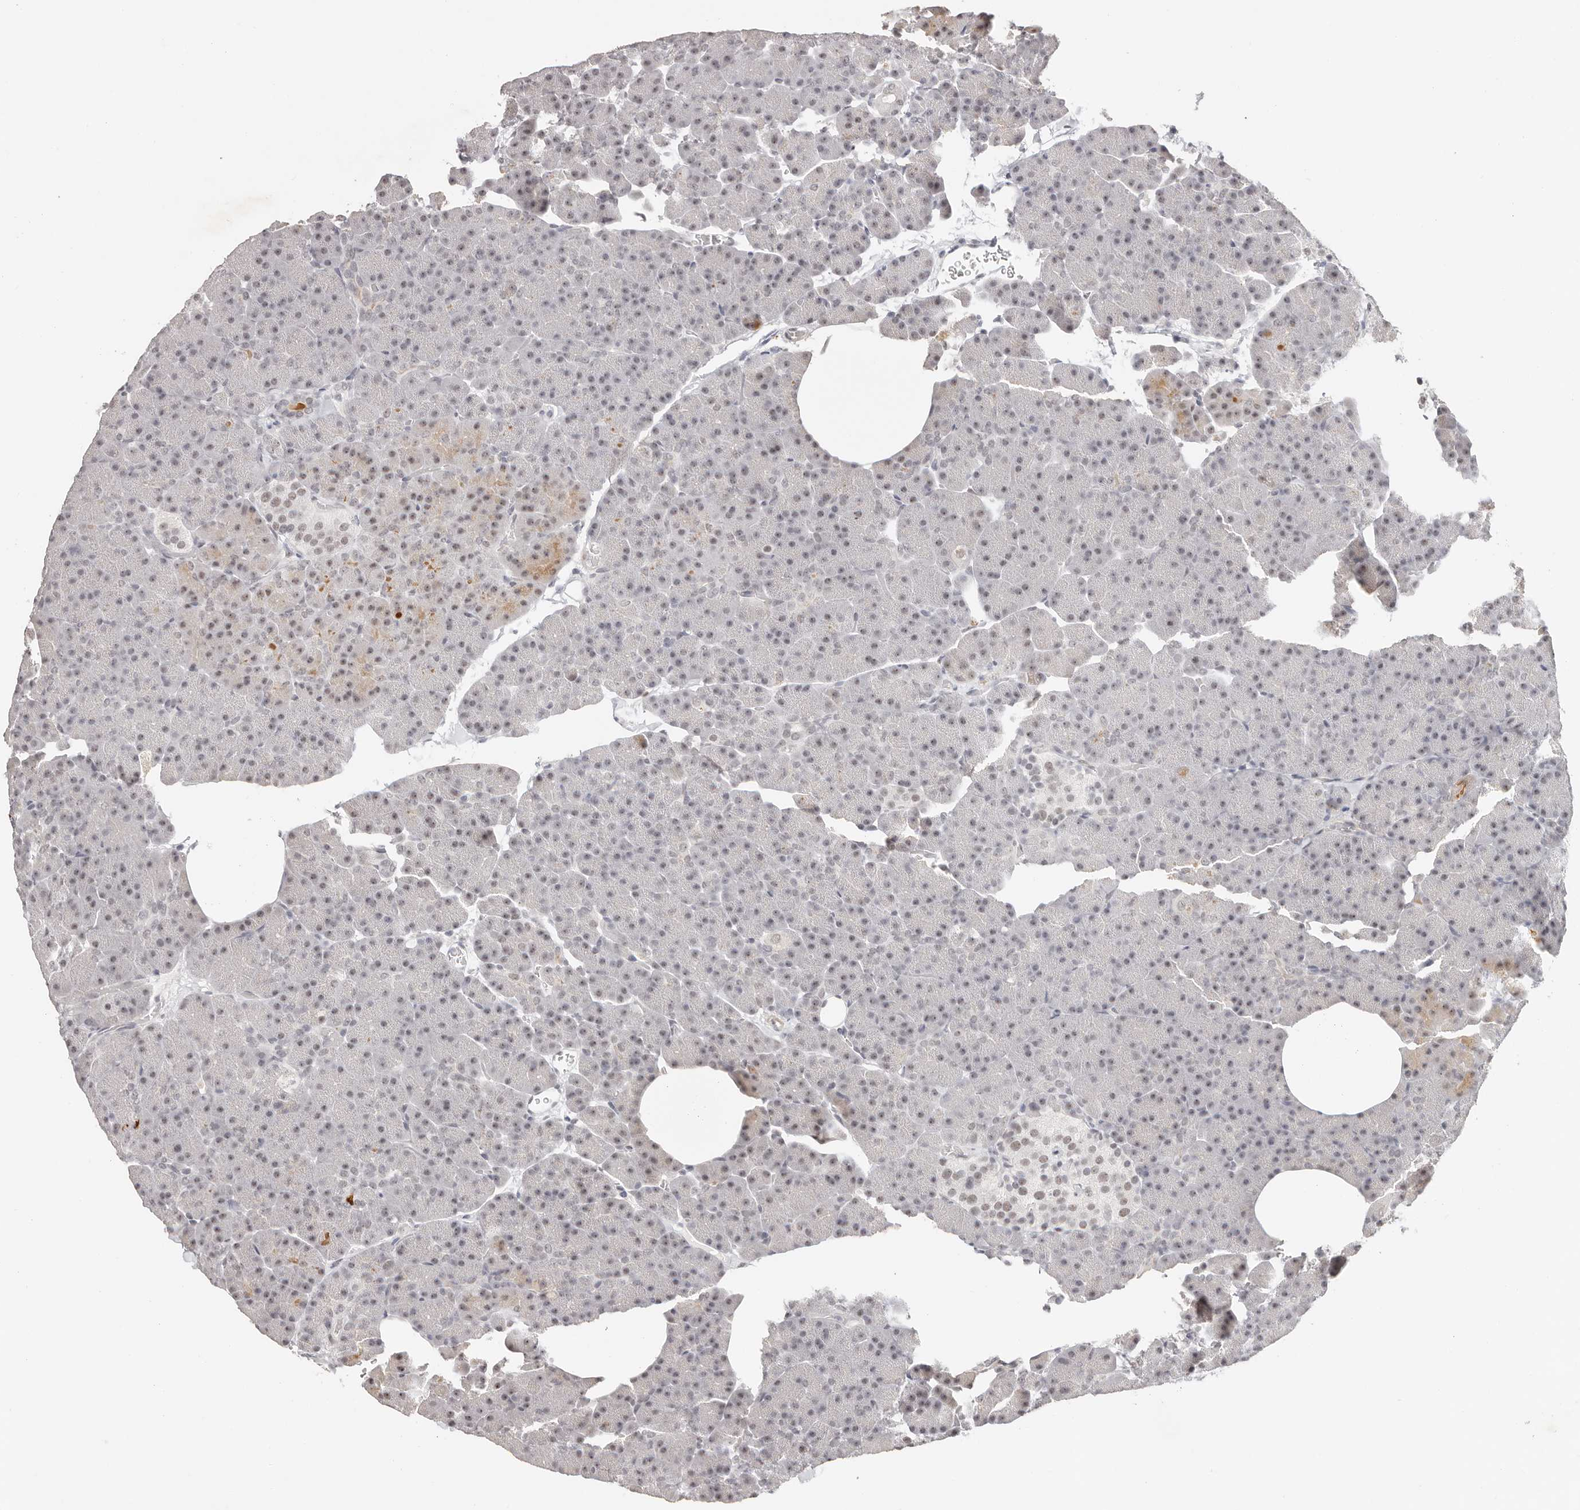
{"staining": {"intensity": "weak", "quantity": ">75%", "location": "nuclear"}, "tissue": "pancreas", "cell_type": "Exocrine glandular cells", "image_type": "normal", "snomed": [{"axis": "morphology", "description": "Normal tissue, NOS"}, {"axis": "morphology", "description": "Carcinoid, malignant, NOS"}, {"axis": "topography", "description": "Pancreas"}], "caption": "A low amount of weak nuclear expression is identified in approximately >75% of exocrine glandular cells in unremarkable pancreas.", "gene": "LARP7", "patient": {"sex": "female", "age": 35}}